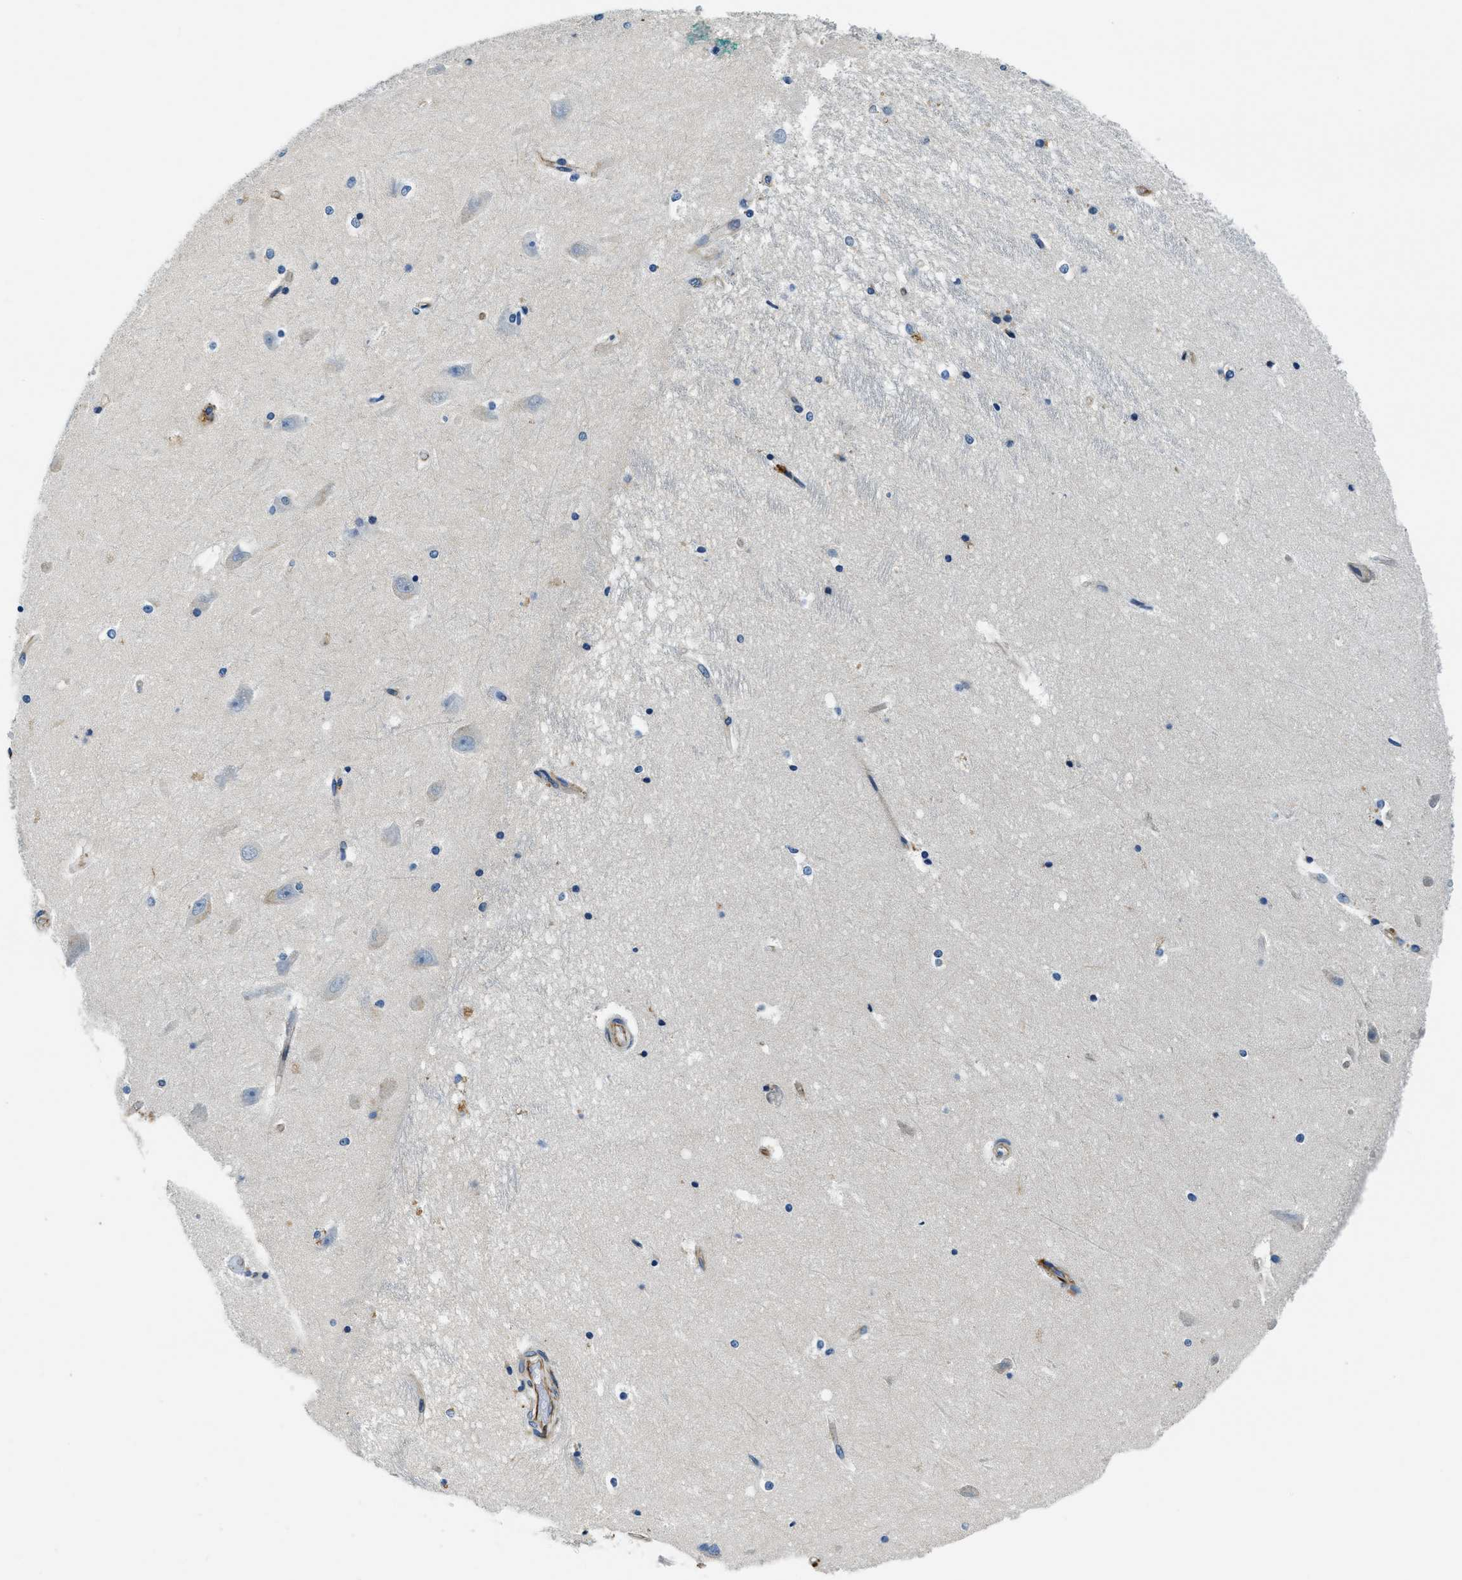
{"staining": {"intensity": "negative", "quantity": "none", "location": "none"}, "tissue": "hippocampus", "cell_type": "Glial cells", "image_type": "normal", "snomed": [{"axis": "morphology", "description": "Normal tissue, NOS"}, {"axis": "topography", "description": "Hippocampus"}], "caption": "Immunohistochemical staining of unremarkable human hippocampus displays no significant staining in glial cells. (DAB (3,3'-diaminobenzidine) IHC with hematoxylin counter stain).", "gene": "GNS", "patient": {"sex": "male", "age": 45}}